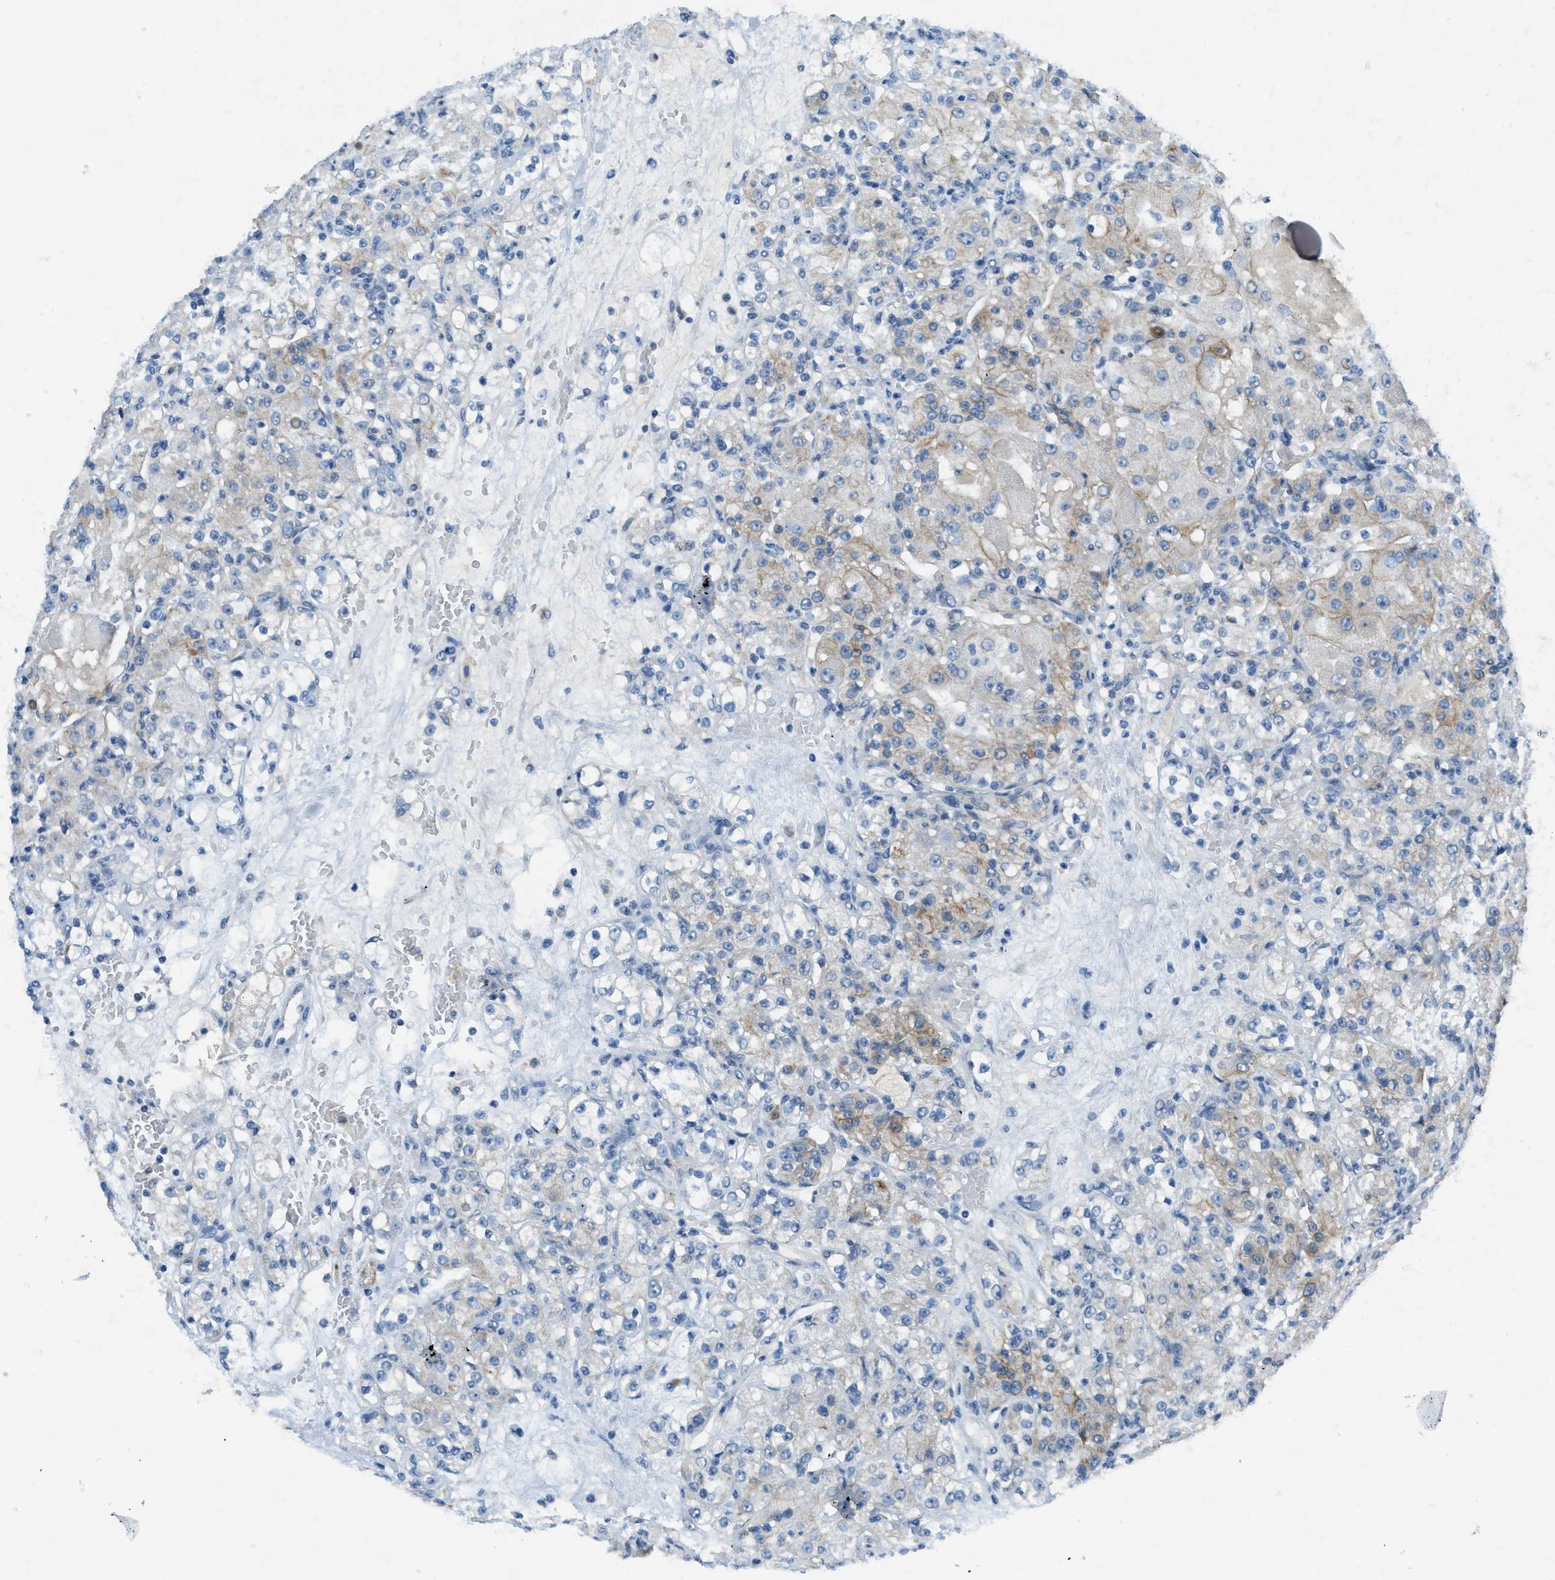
{"staining": {"intensity": "moderate", "quantity": "<25%", "location": "cytoplasmic/membranous"}, "tissue": "renal cancer", "cell_type": "Tumor cells", "image_type": "cancer", "snomed": [{"axis": "morphology", "description": "Normal tissue, NOS"}, {"axis": "morphology", "description": "Adenocarcinoma, NOS"}, {"axis": "topography", "description": "Kidney"}], "caption": "A high-resolution micrograph shows immunohistochemistry staining of renal adenocarcinoma, which exhibits moderate cytoplasmic/membranous positivity in about <25% of tumor cells.", "gene": "KLHL8", "patient": {"sex": "male", "age": 61}}